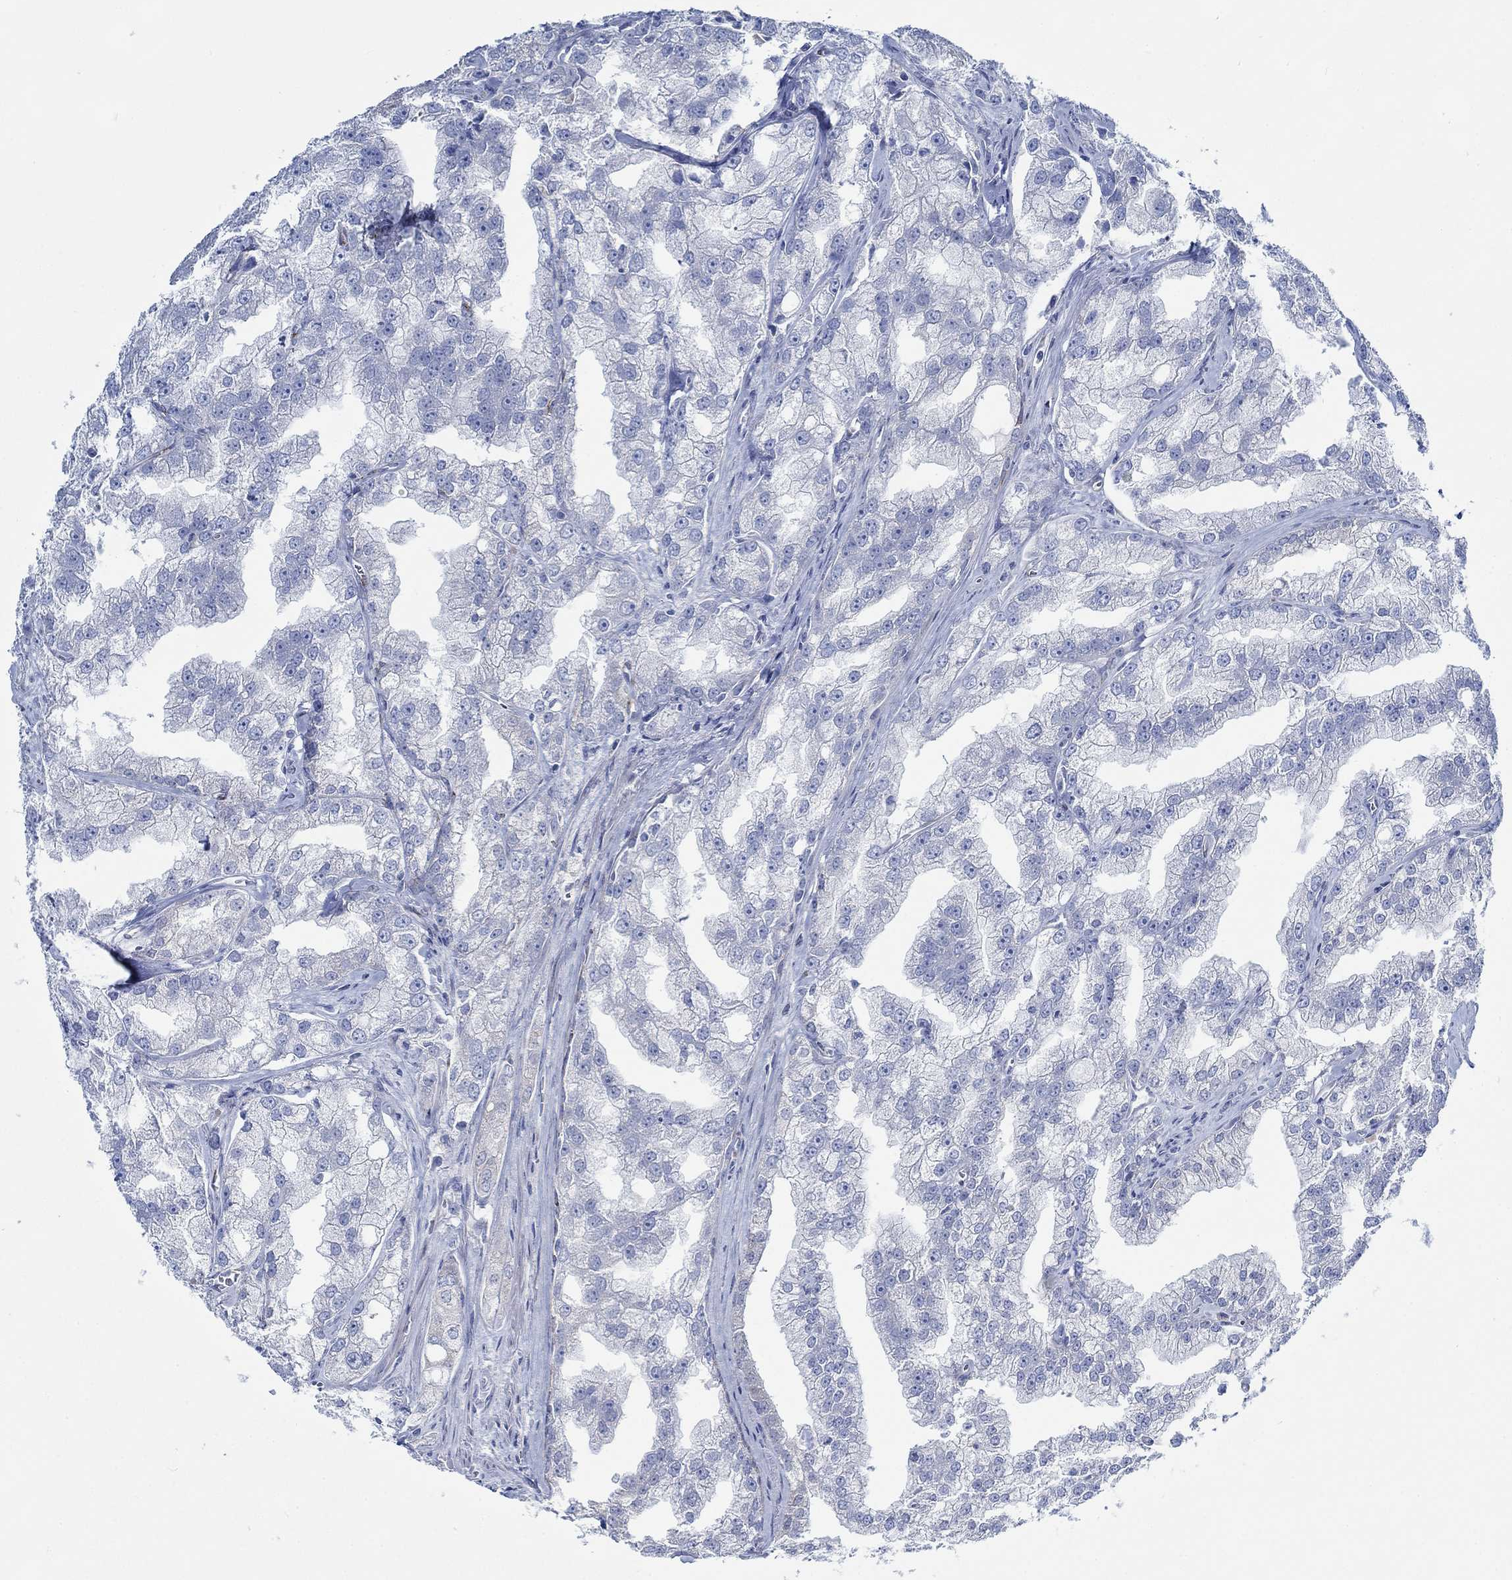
{"staining": {"intensity": "negative", "quantity": "none", "location": "none"}, "tissue": "prostate cancer", "cell_type": "Tumor cells", "image_type": "cancer", "snomed": [{"axis": "morphology", "description": "Adenocarcinoma, NOS"}, {"axis": "topography", "description": "Prostate"}], "caption": "A micrograph of prostate adenocarcinoma stained for a protein demonstrates no brown staining in tumor cells. (Stains: DAB (3,3'-diaminobenzidine) immunohistochemistry with hematoxylin counter stain, Microscopy: brightfield microscopy at high magnification).", "gene": "SVEP1", "patient": {"sex": "male", "age": 70}}